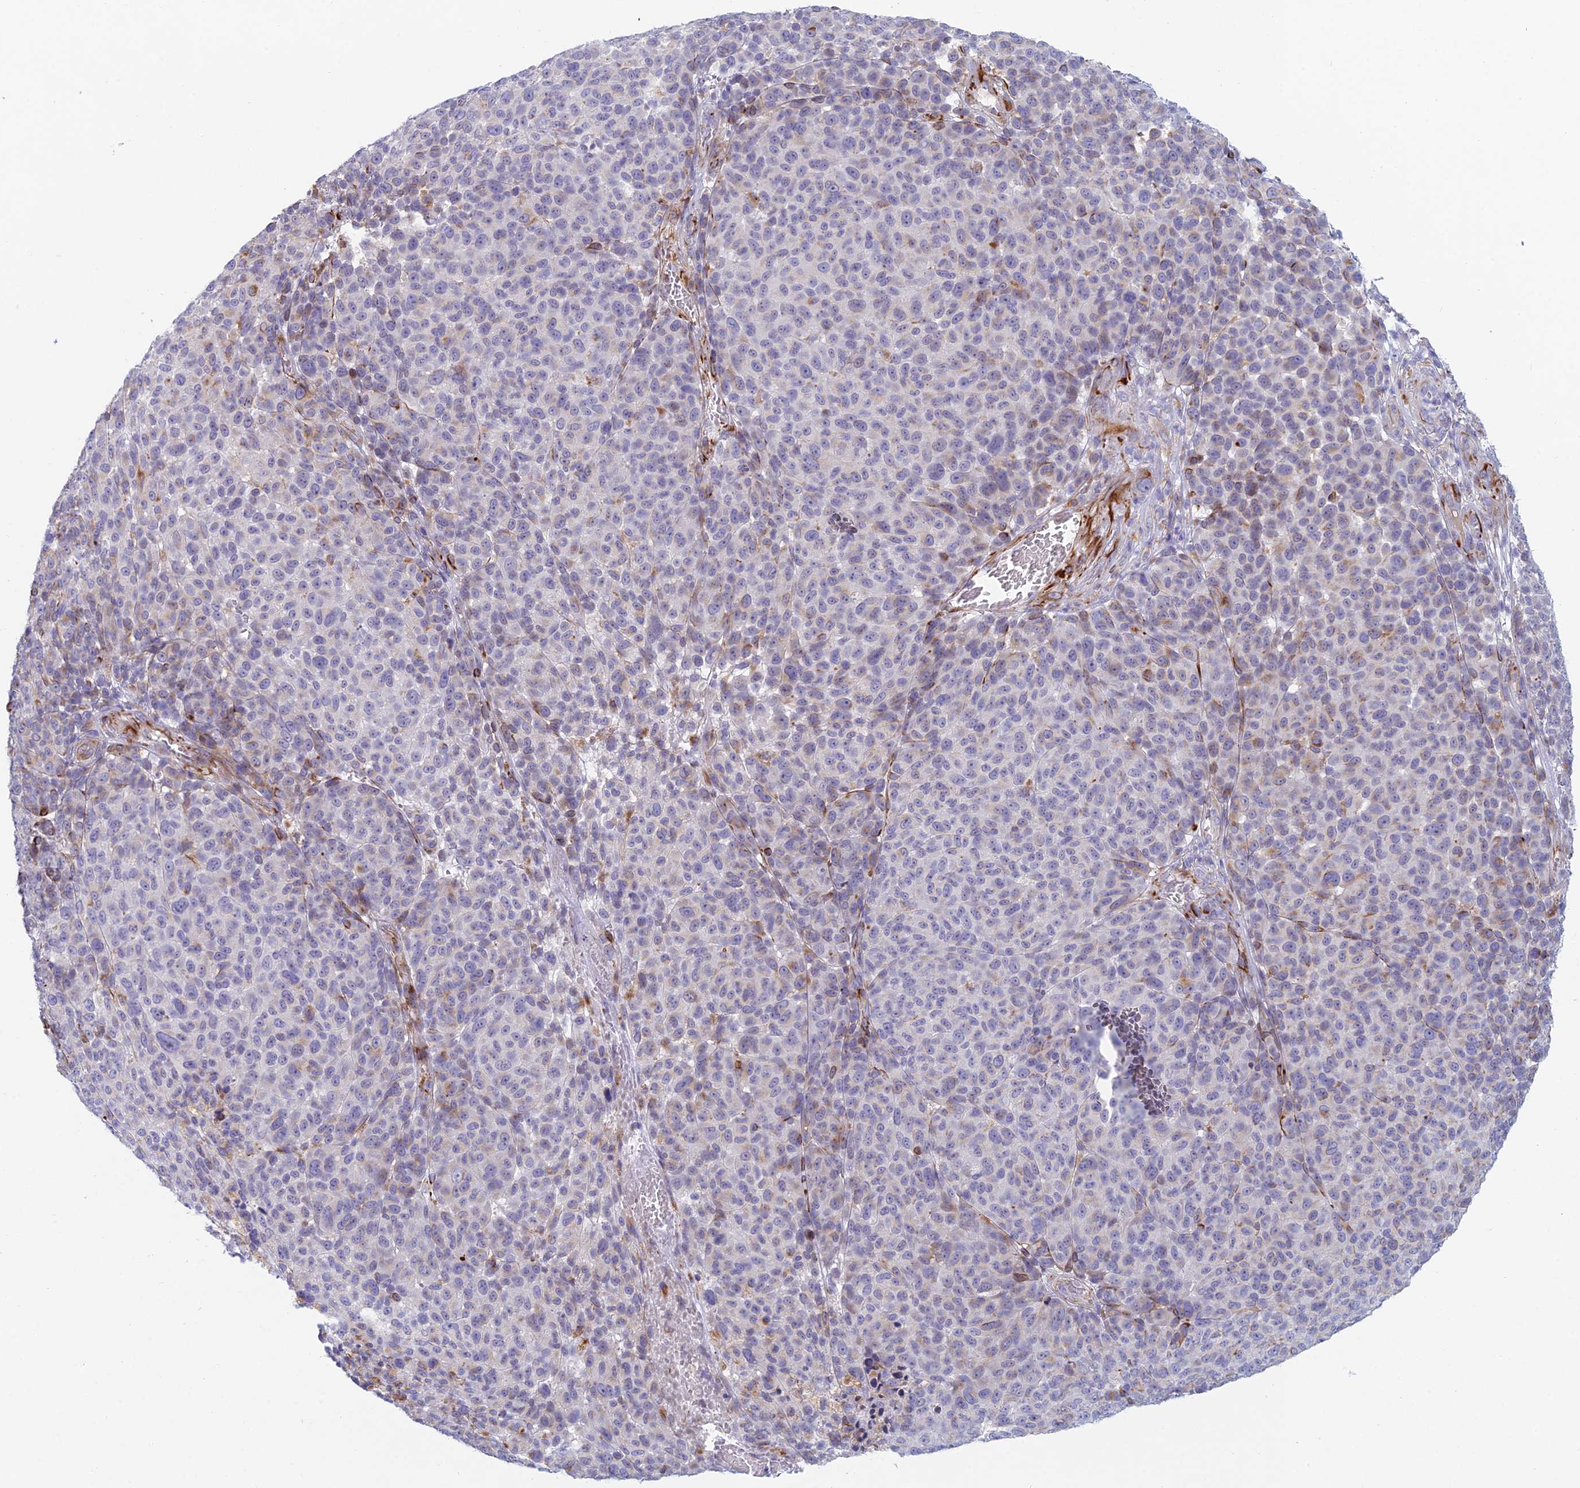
{"staining": {"intensity": "weak", "quantity": "<25%", "location": "cytoplasmic/membranous"}, "tissue": "melanoma", "cell_type": "Tumor cells", "image_type": "cancer", "snomed": [{"axis": "morphology", "description": "Malignant melanoma, NOS"}, {"axis": "topography", "description": "Skin"}], "caption": "Immunohistochemistry image of neoplastic tissue: human melanoma stained with DAB (3,3'-diaminobenzidine) displays no significant protein positivity in tumor cells.", "gene": "FERD3L", "patient": {"sex": "male", "age": 49}}